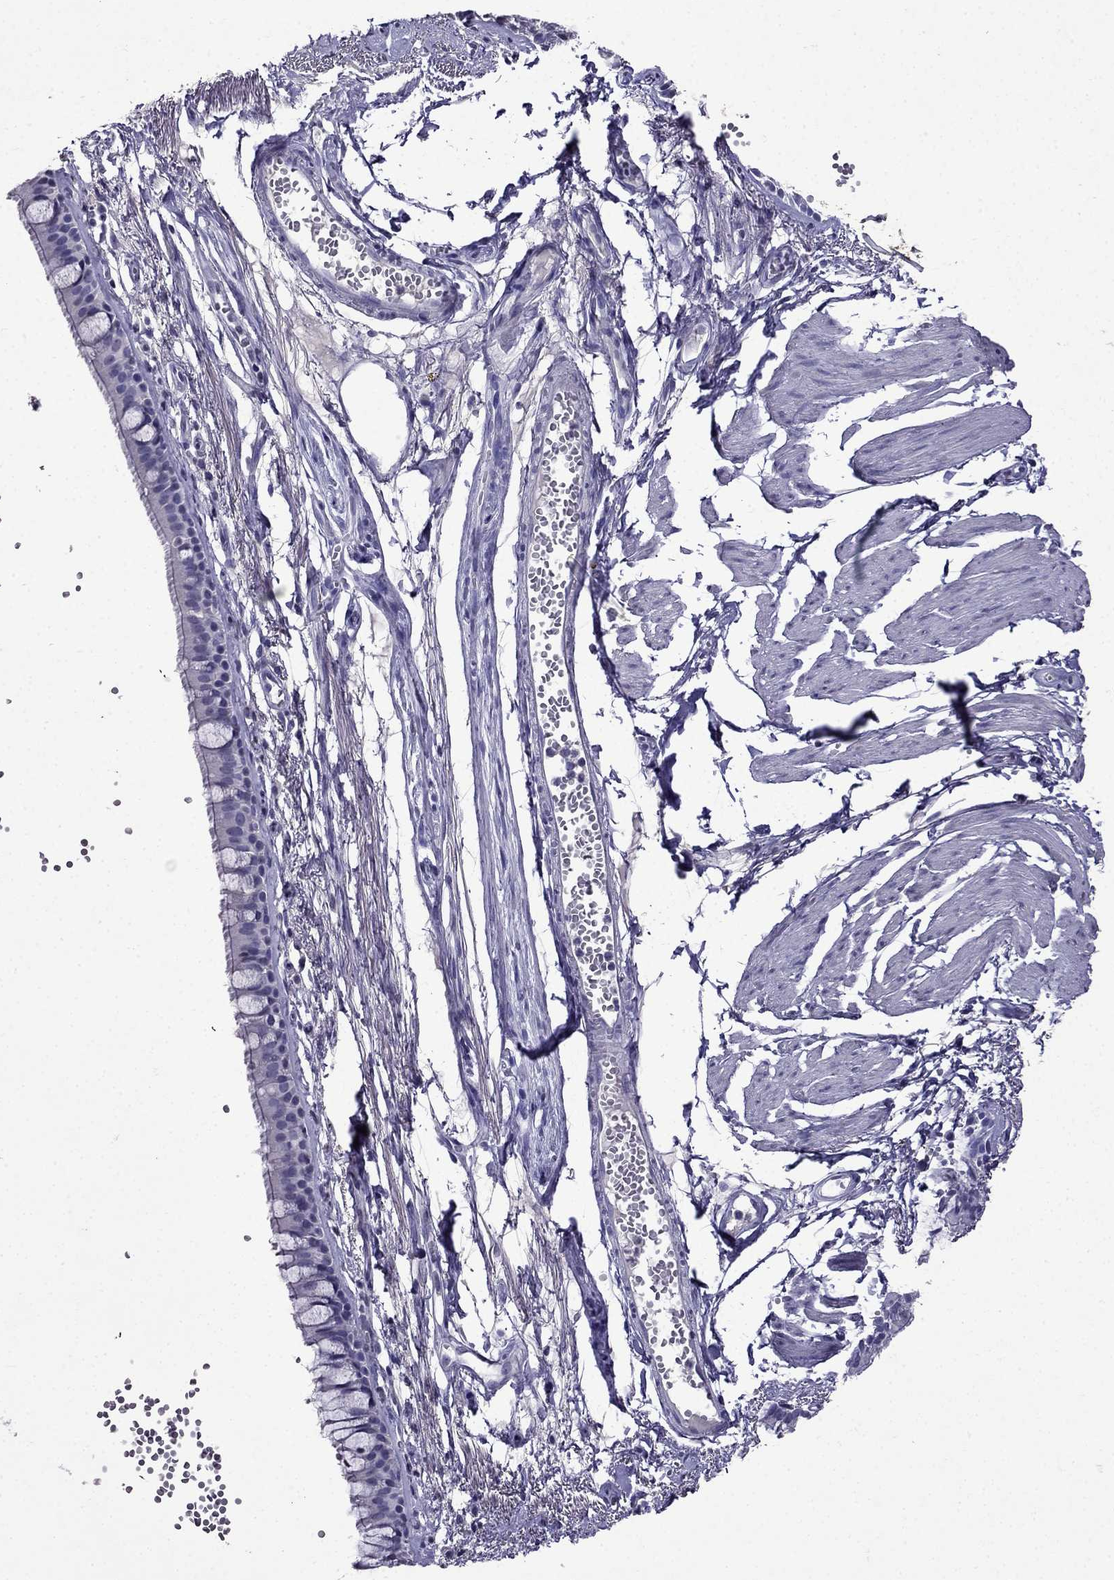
{"staining": {"intensity": "negative", "quantity": "none", "location": "none"}, "tissue": "adipose tissue", "cell_type": "Adipocytes", "image_type": "normal", "snomed": [{"axis": "morphology", "description": "Normal tissue, NOS"}, {"axis": "morphology", "description": "Squamous cell carcinoma, NOS"}, {"axis": "topography", "description": "Cartilage tissue"}, {"axis": "topography", "description": "Lung"}], "caption": "This is a micrograph of immunohistochemistry staining of normal adipose tissue, which shows no positivity in adipocytes. (DAB (3,3'-diaminobenzidine) IHC with hematoxylin counter stain).", "gene": "DNAH17", "patient": {"sex": "male", "age": 66}}